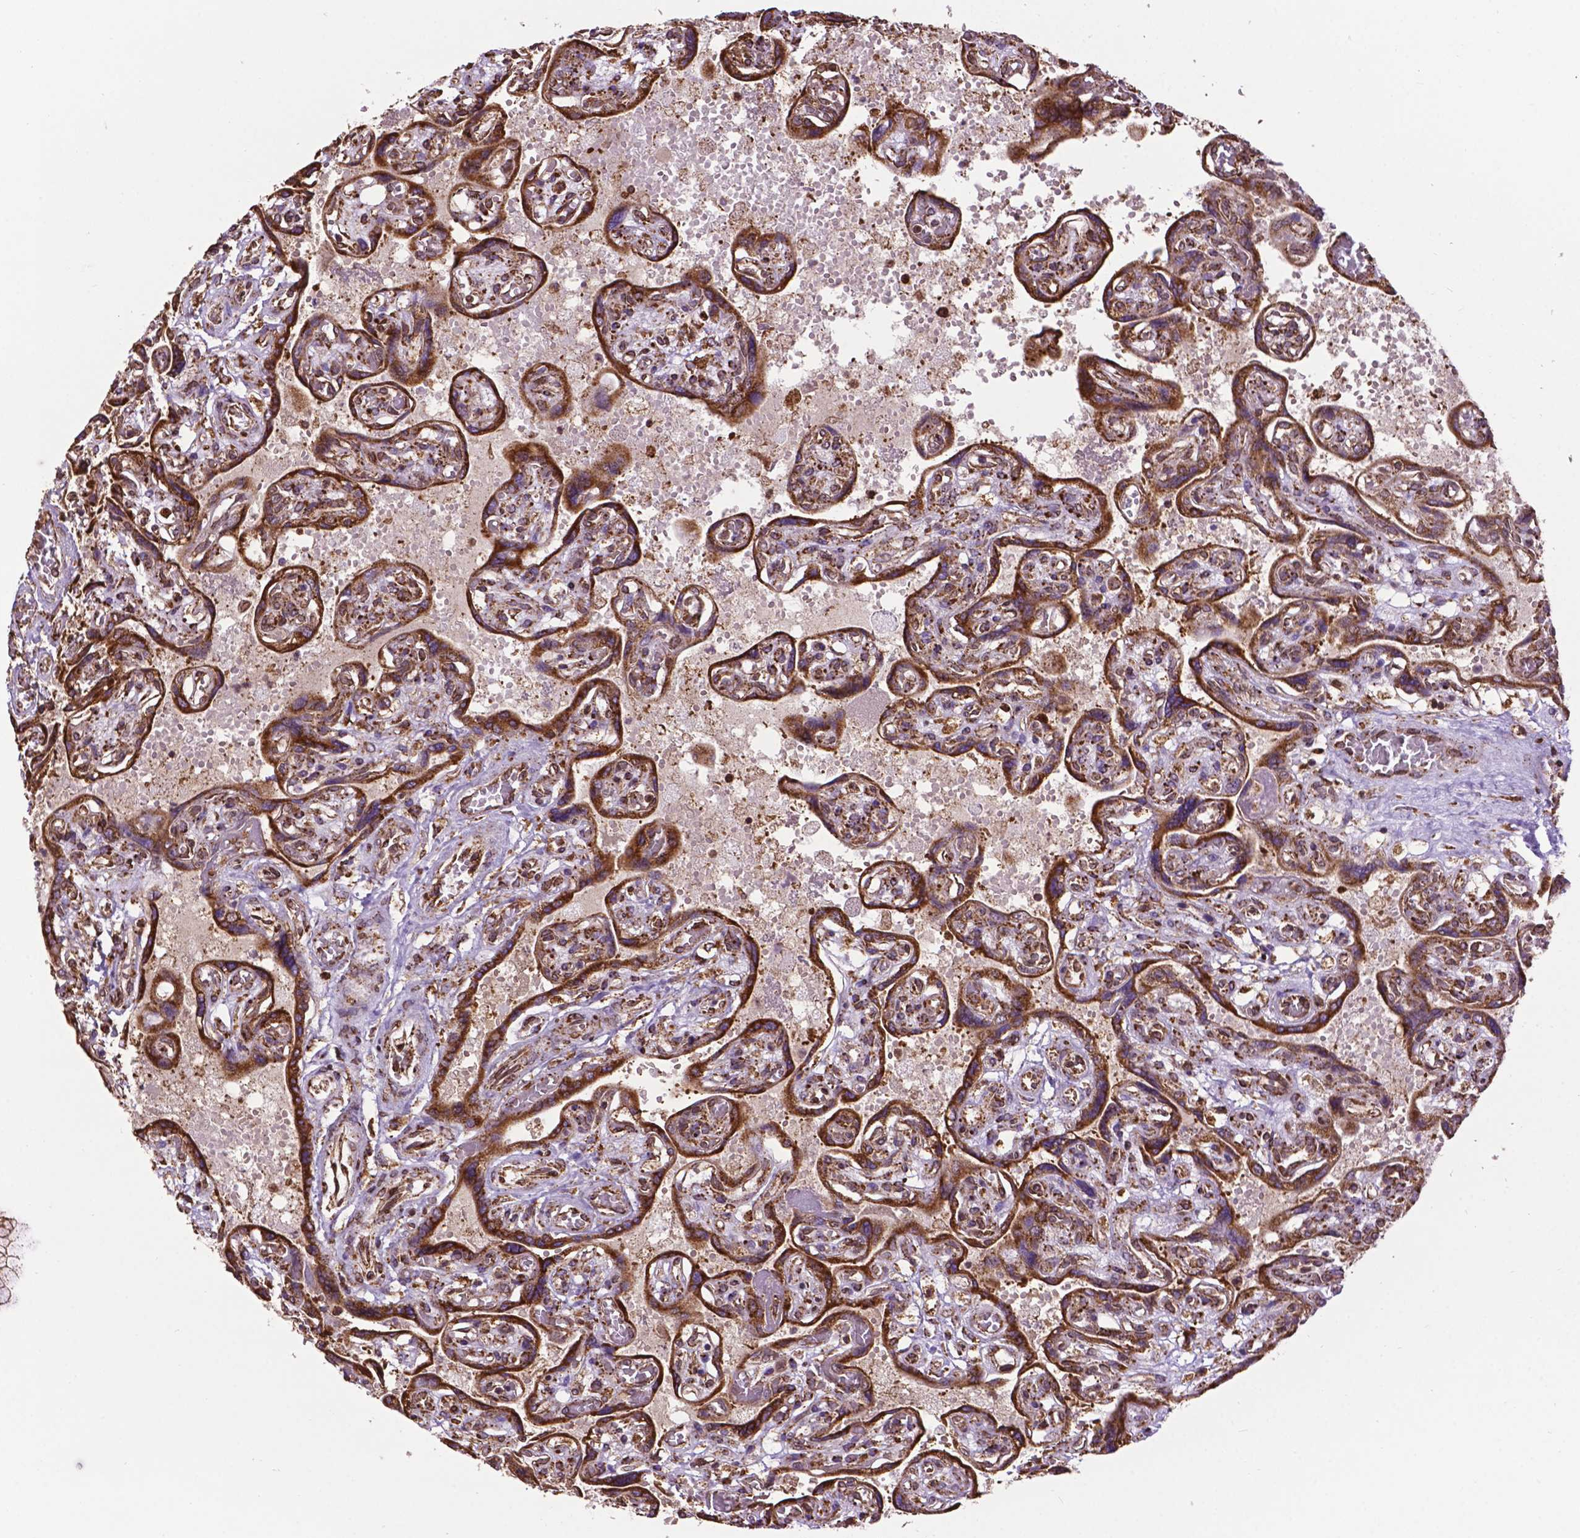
{"staining": {"intensity": "moderate", "quantity": "25%-75%", "location": "cytoplasmic/membranous"}, "tissue": "placenta", "cell_type": "Decidual cells", "image_type": "normal", "snomed": [{"axis": "morphology", "description": "Normal tissue, NOS"}, {"axis": "topography", "description": "Placenta"}], "caption": "Normal placenta shows moderate cytoplasmic/membranous staining in about 25%-75% of decidual cells, visualized by immunohistochemistry.", "gene": "GANAB", "patient": {"sex": "female", "age": 32}}